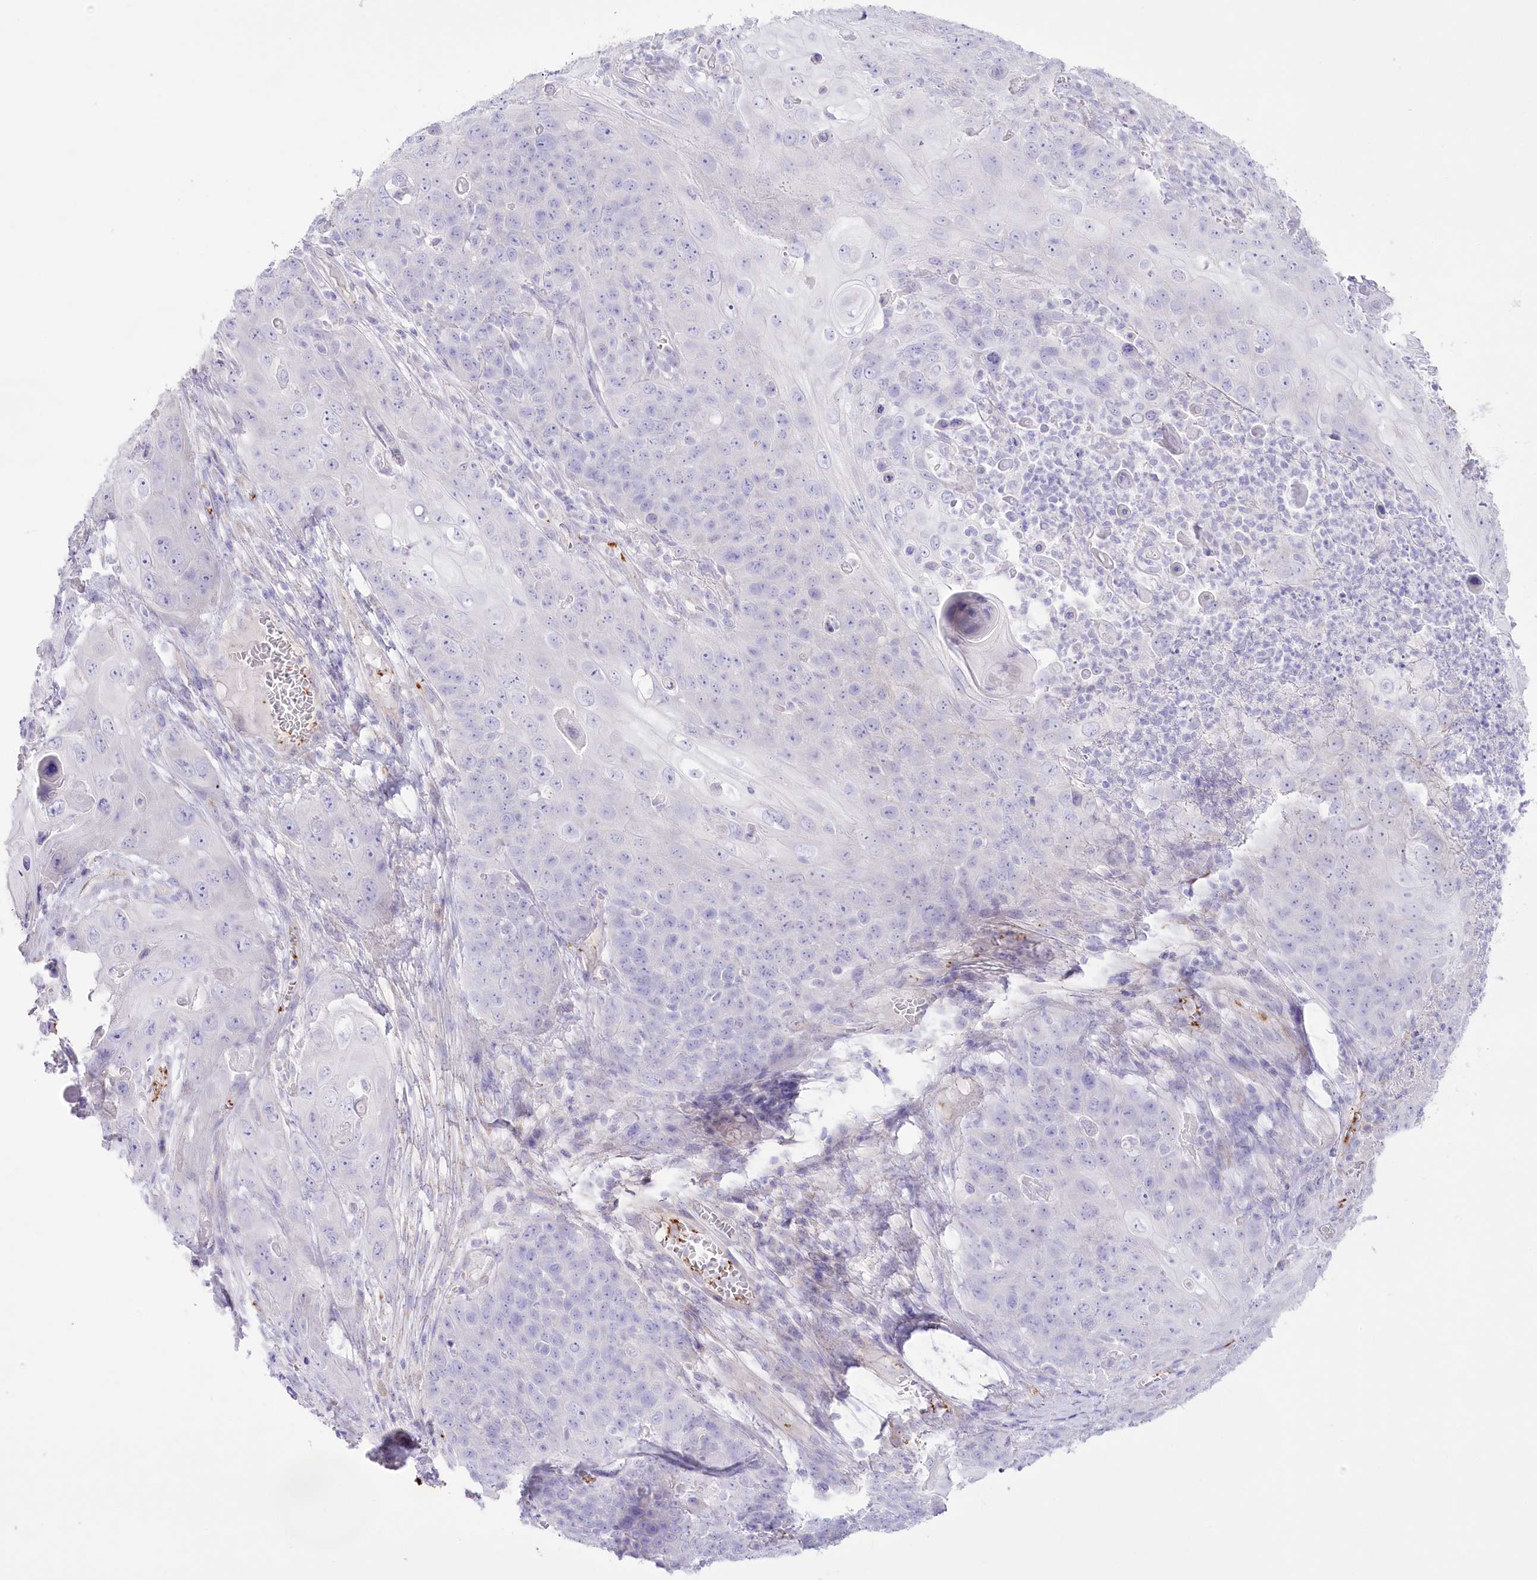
{"staining": {"intensity": "negative", "quantity": "none", "location": "none"}, "tissue": "skin cancer", "cell_type": "Tumor cells", "image_type": "cancer", "snomed": [{"axis": "morphology", "description": "Squamous cell carcinoma, NOS"}, {"axis": "topography", "description": "Skin"}], "caption": "Immunohistochemical staining of human squamous cell carcinoma (skin) reveals no significant expression in tumor cells.", "gene": "SLC39A10", "patient": {"sex": "male", "age": 55}}